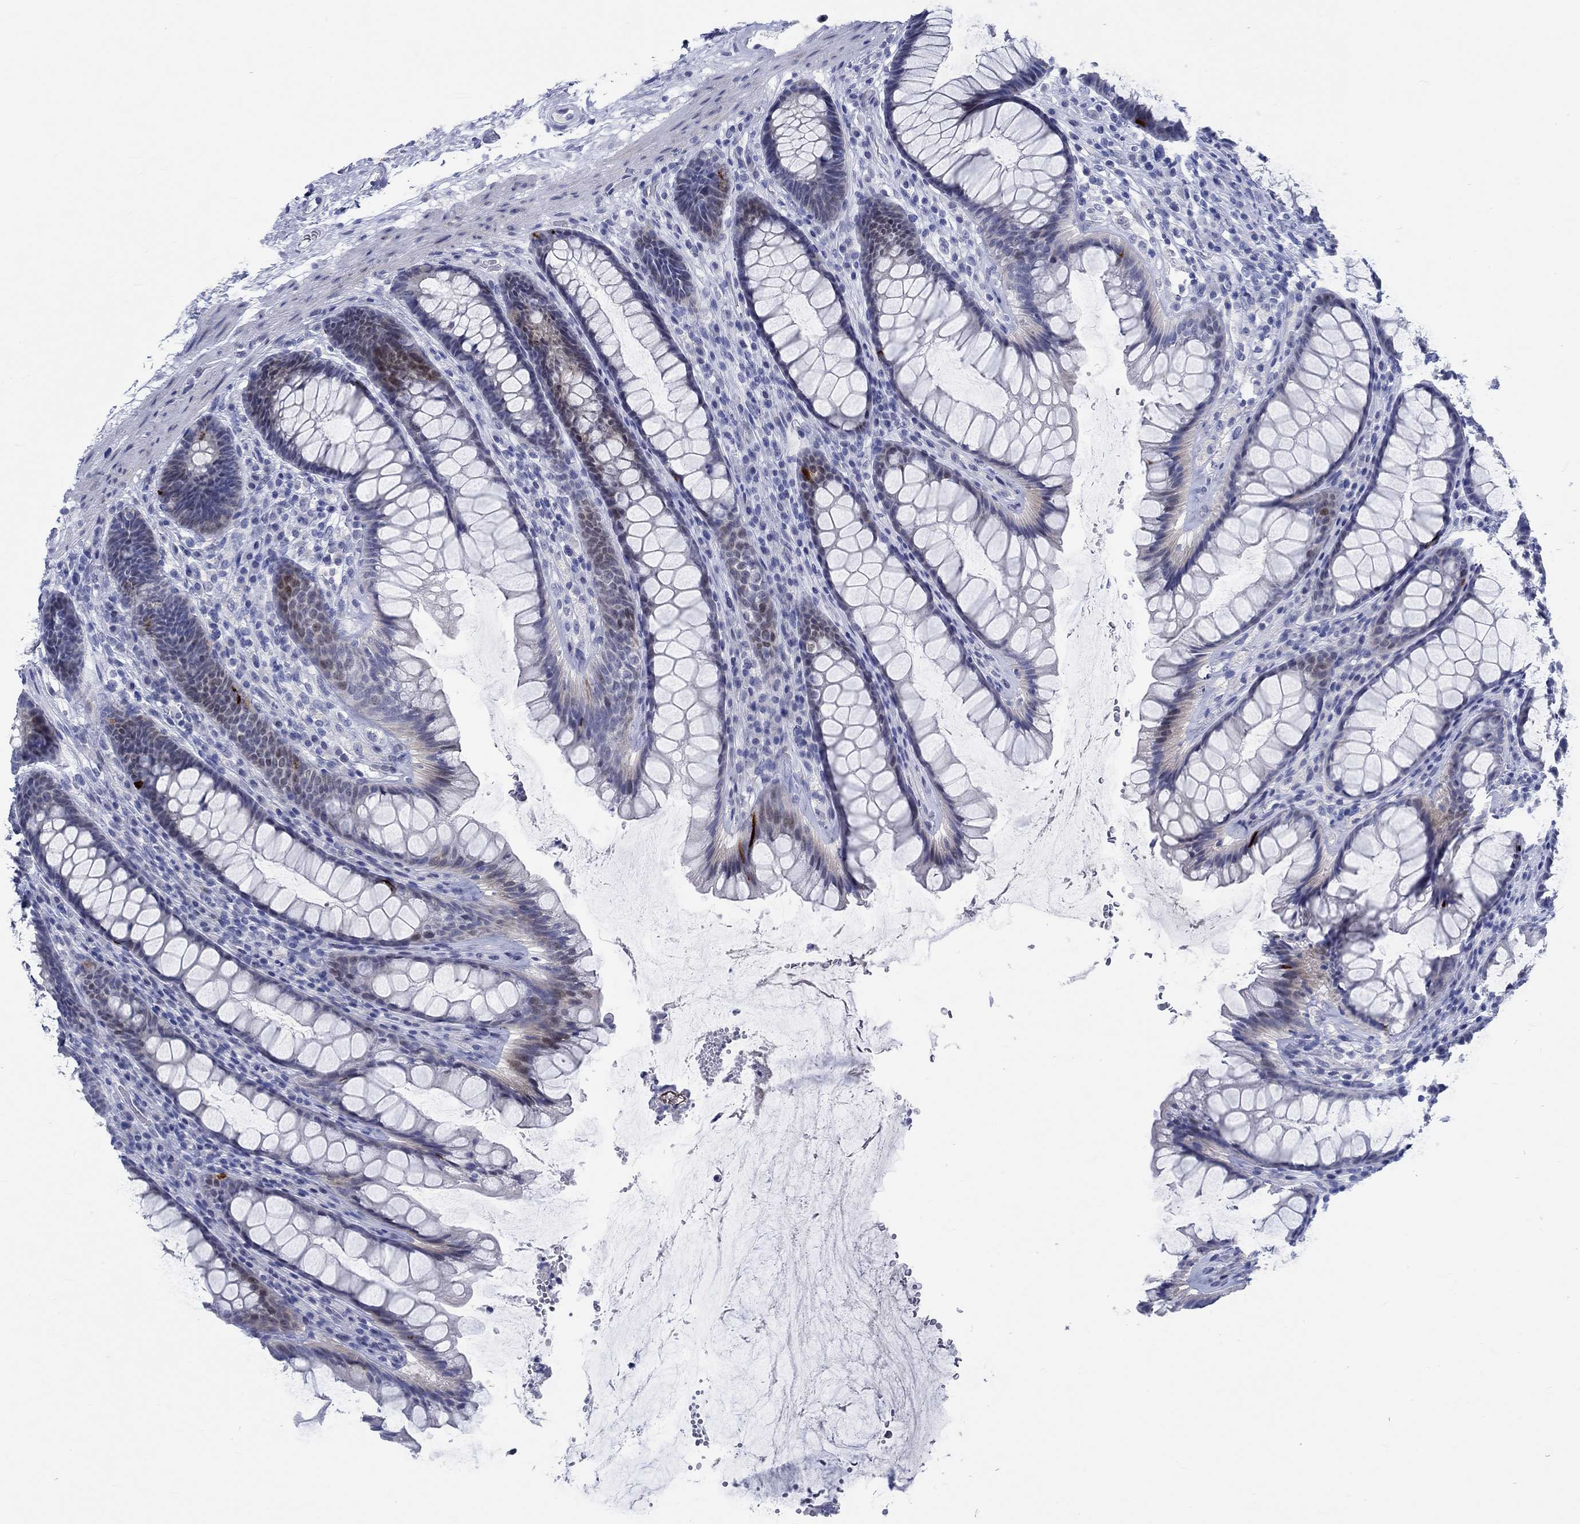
{"staining": {"intensity": "moderate", "quantity": "<25%", "location": "cytoplasmic/membranous"}, "tissue": "rectum", "cell_type": "Glandular cells", "image_type": "normal", "snomed": [{"axis": "morphology", "description": "Normal tissue, NOS"}, {"axis": "topography", "description": "Rectum"}], "caption": "Immunohistochemical staining of unremarkable rectum reveals low levels of moderate cytoplasmic/membranous staining in approximately <25% of glandular cells.", "gene": "C4orf47", "patient": {"sex": "male", "age": 72}}